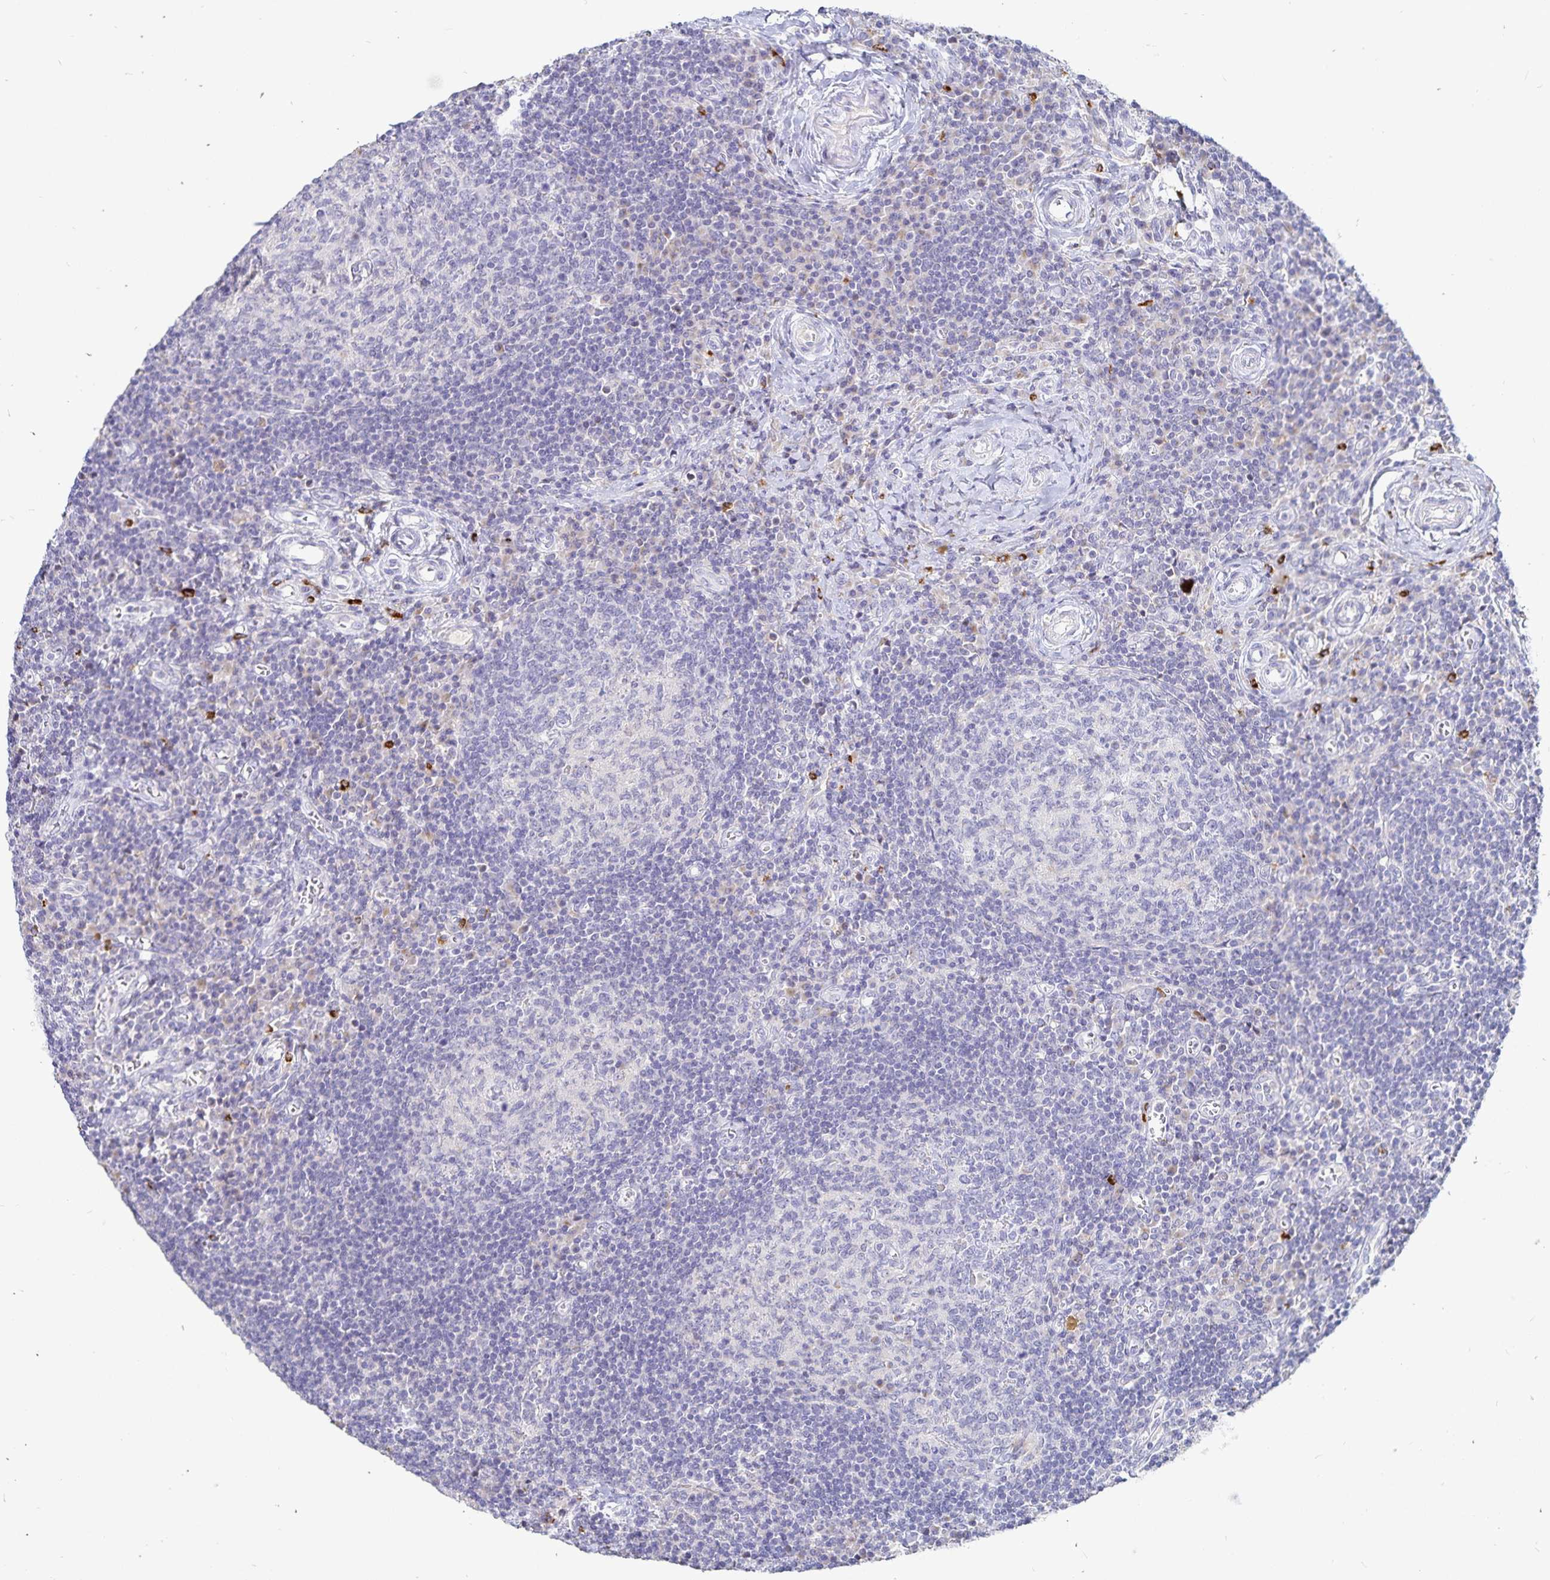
{"staining": {"intensity": "negative", "quantity": "none", "location": "none"}, "tissue": "lymph node", "cell_type": "Germinal center cells", "image_type": "normal", "snomed": [{"axis": "morphology", "description": "Normal tissue, NOS"}, {"axis": "topography", "description": "Lymph node"}], "caption": "IHC of benign lymph node demonstrates no positivity in germinal center cells.", "gene": "PKHD1", "patient": {"sex": "male", "age": 67}}